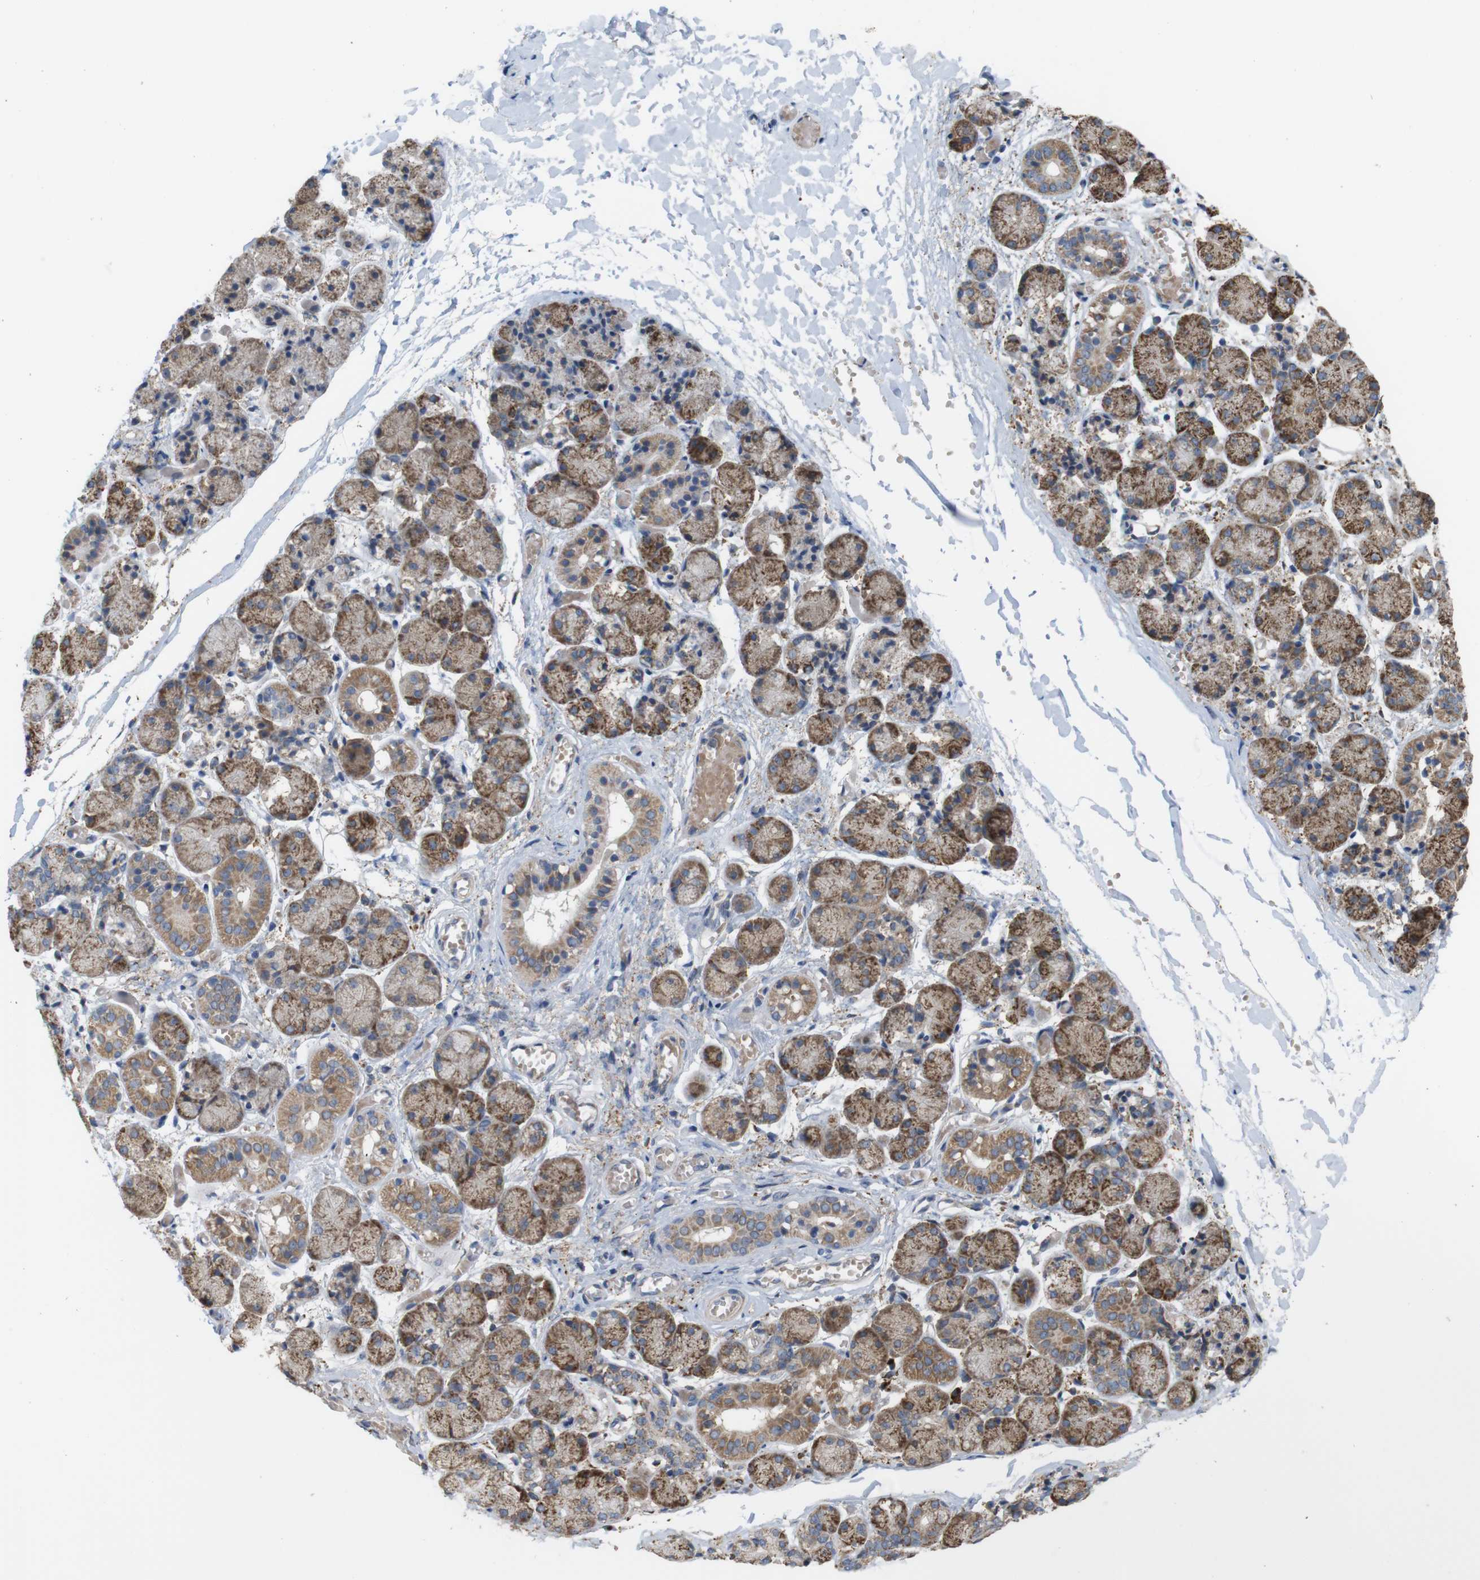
{"staining": {"intensity": "strong", "quantity": "25%-75%", "location": "cytoplasmic/membranous"}, "tissue": "salivary gland", "cell_type": "Glandular cells", "image_type": "normal", "snomed": [{"axis": "morphology", "description": "Normal tissue, NOS"}, {"axis": "topography", "description": "Salivary gland"}], "caption": "Immunohistochemistry (IHC) histopathology image of normal human salivary gland stained for a protein (brown), which exhibits high levels of strong cytoplasmic/membranous expression in approximately 25%-75% of glandular cells.", "gene": "PTPRR", "patient": {"sex": "female", "age": 24}}